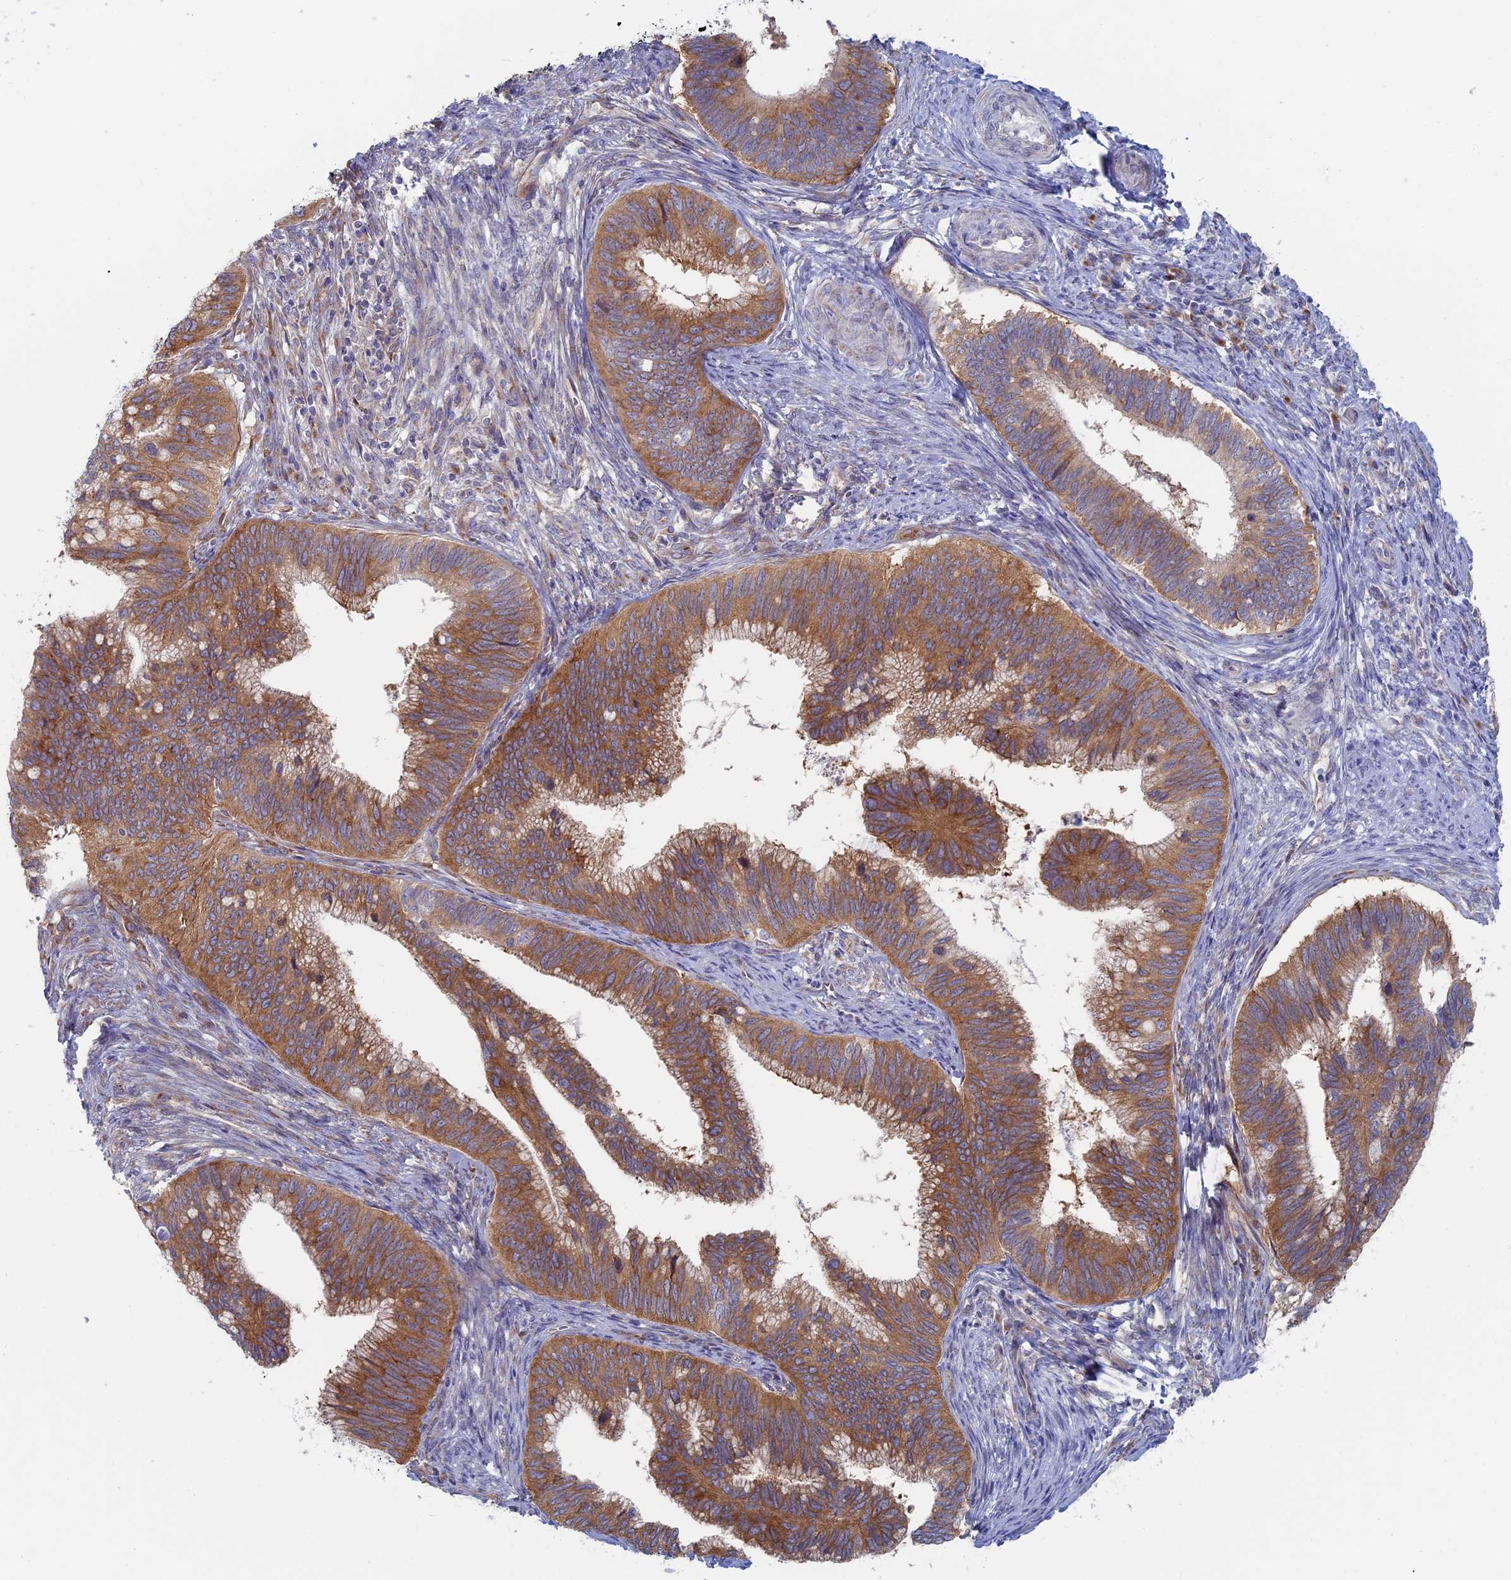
{"staining": {"intensity": "moderate", "quantity": ">75%", "location": "cytoplasmic/membranous"}, "tissue": "cervical cancer", "cell_type": "Tumor cells", "image_type": "cancer", "snomed": [{"axis": "morphology", "description": "Adenocarcinoma, NOS"}, {"axis": "topography", "description": "Cervix"}], "caption": "High-magnification brightfield microscopy of adenocarcinoma (cervical) stained with DAB (brown) and counterstained with hematoxylin (blue). tumor cells exhibit moderate cytoplasmic/membranous expression is present in approximately>75% of cells.", "gene": "TBC1D30", "patient": {"sex": "female", "age": 42}}